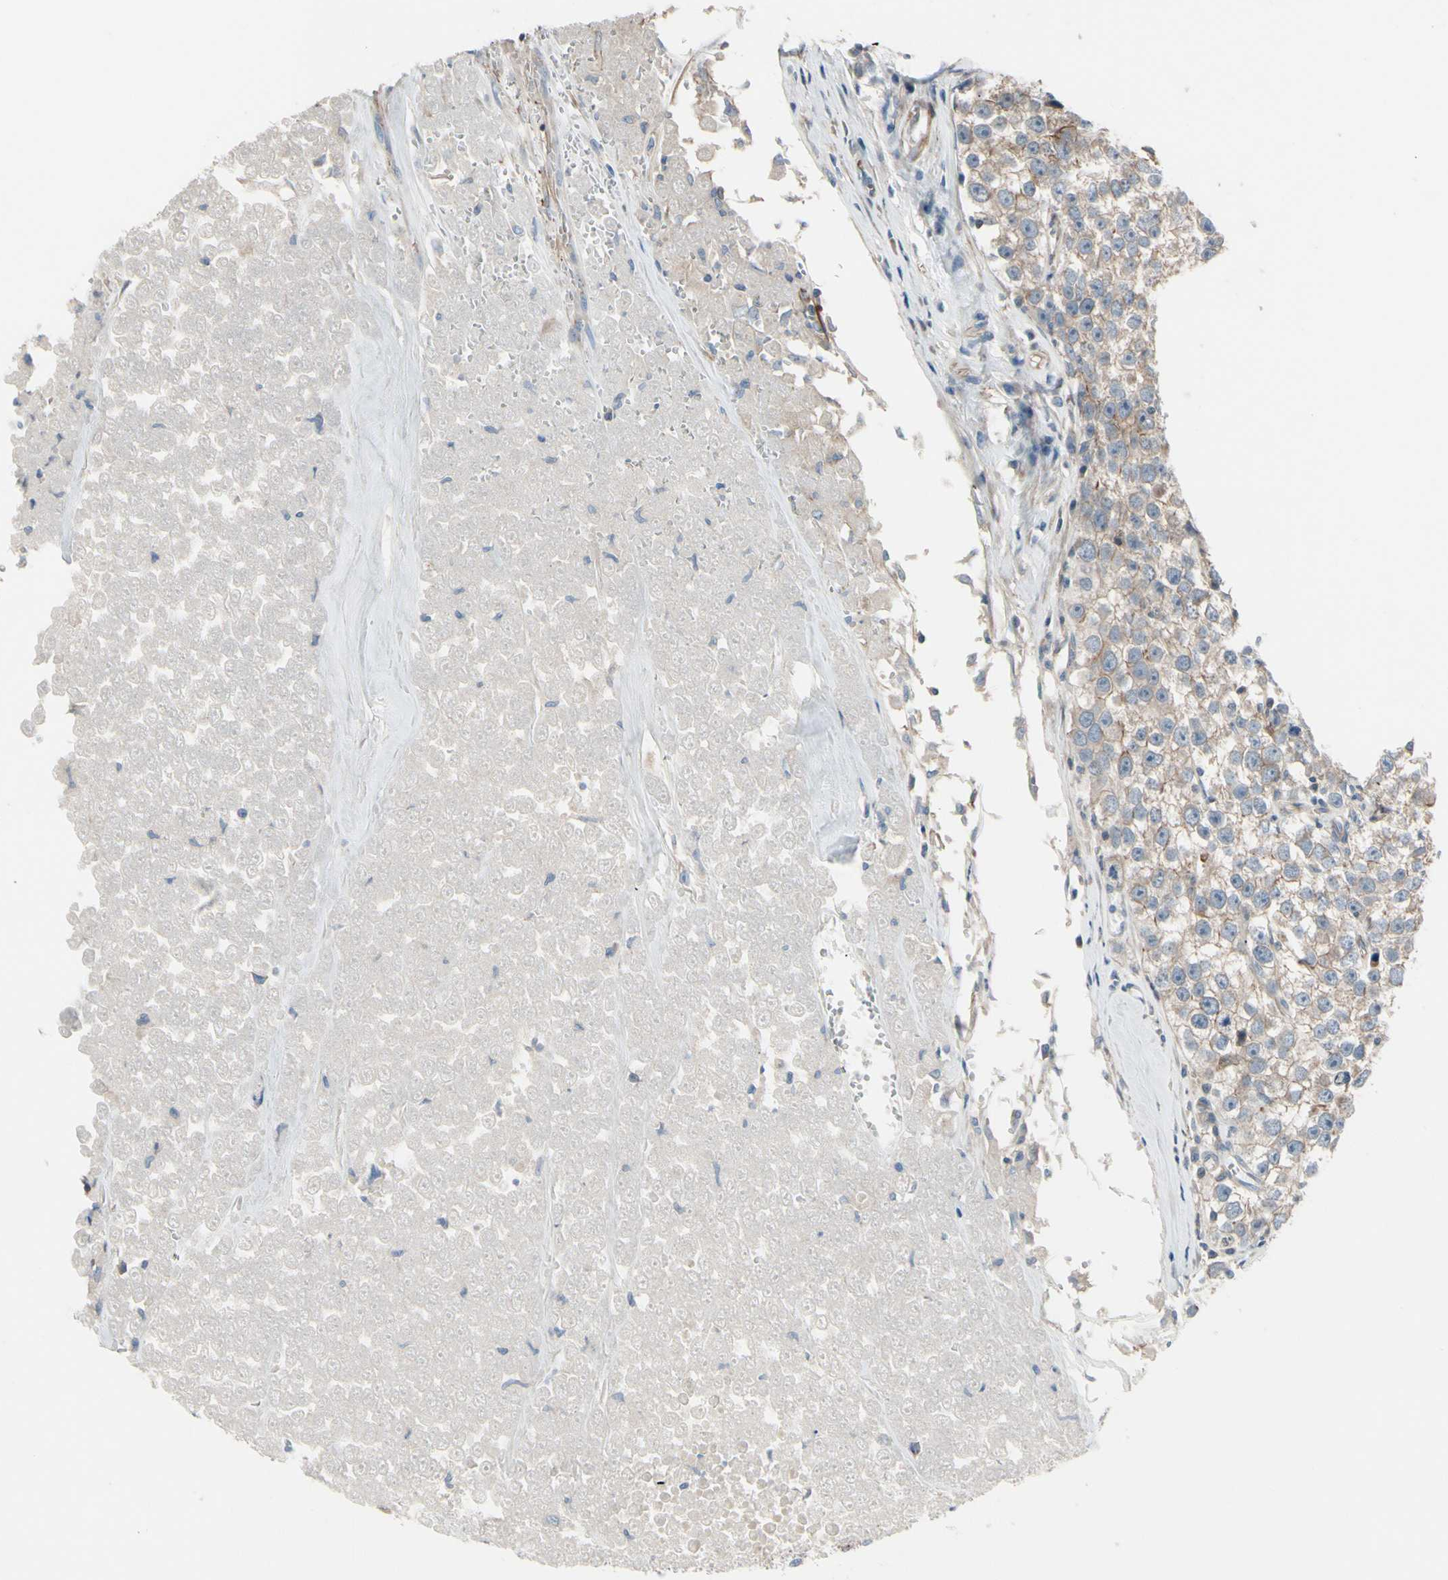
{"staining": {"intensity": "weak", "quantity": ">75%", "location": "cytoplasmic/membranous"}, "tissue": "testis cancer", "cell_type": "Tumor cells", "image_type": "cancer", "snomed": [{"axis": "morphology", "description": "Seminoma, NOS"}, {"axis": "morphology", "description": "Carcinoma, Embryonal, NOS"}, {"axis": "topography", "description": "Testis"}], "caption": "A brown stain highlights weak cytoplasmic/membranous staining of a protein in human testis embryonal carcinoma tumor cells. (DAB (3,3'-diaminobenzidine) = brown stain, brightfield microscopy at high magnification).", "gene": "TPM1", "patient": {"sex": "male", "age": 52}}